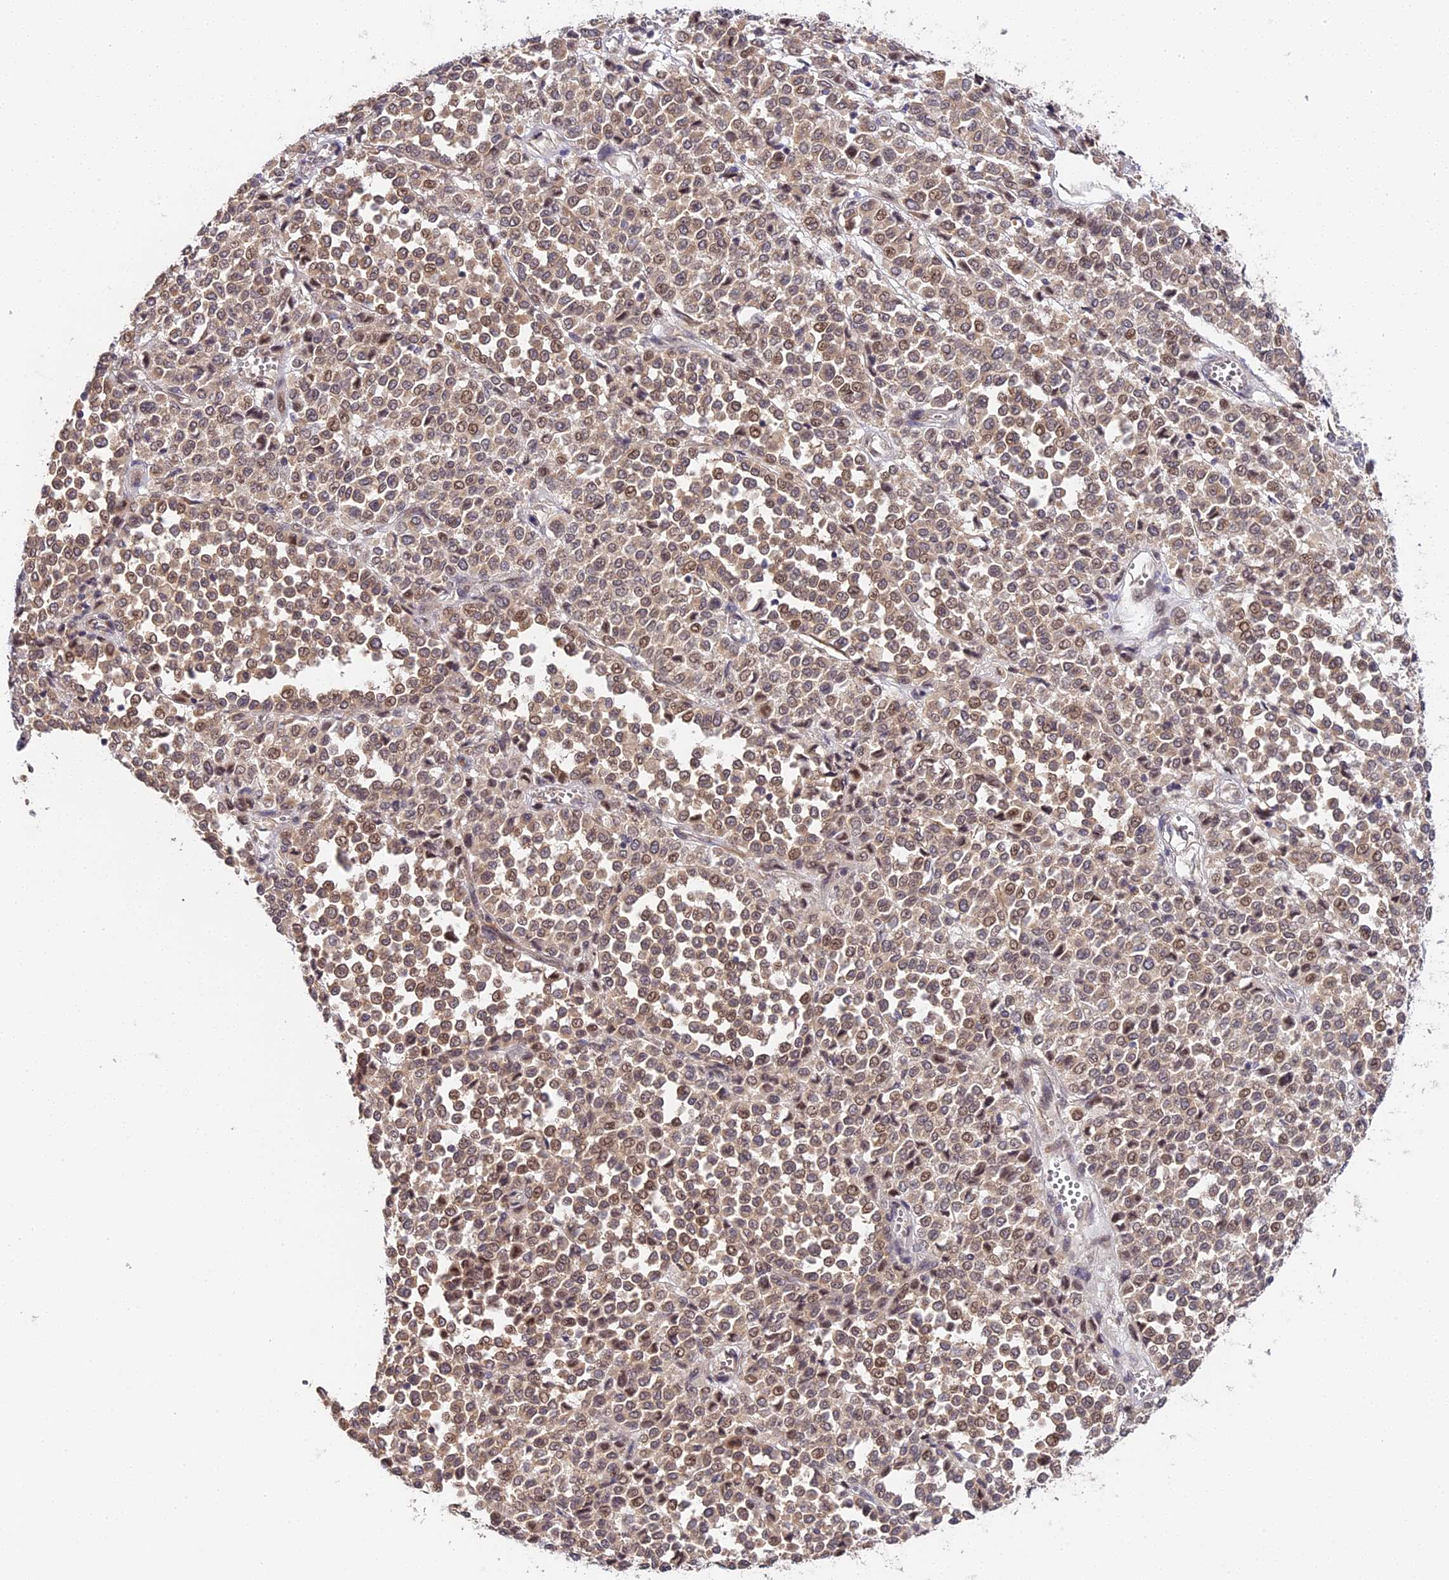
{"staining": {"intensity": "weak", "quantity": ">75%", "location": "cytoplasmic/membranous,nuclear"}, "tissue": "melanoma", "cell_type": "Tumor cells", "image_type": "cancer", "snomed": [{"axis": "morphology", "description": "Malignant melanoma, Metastatic site"}, {"axis": "topography", "description": "Pancreas"}], "caption": "Brown immunohistochemical staining in malignant melanoma (metastatic site) demonstrates weak cytoplasmic/membranous and nuclear staining in approximately >75% of tumor cells.", "gene": "IMPACT", "patient": {"sex": "female", "age": 30}}